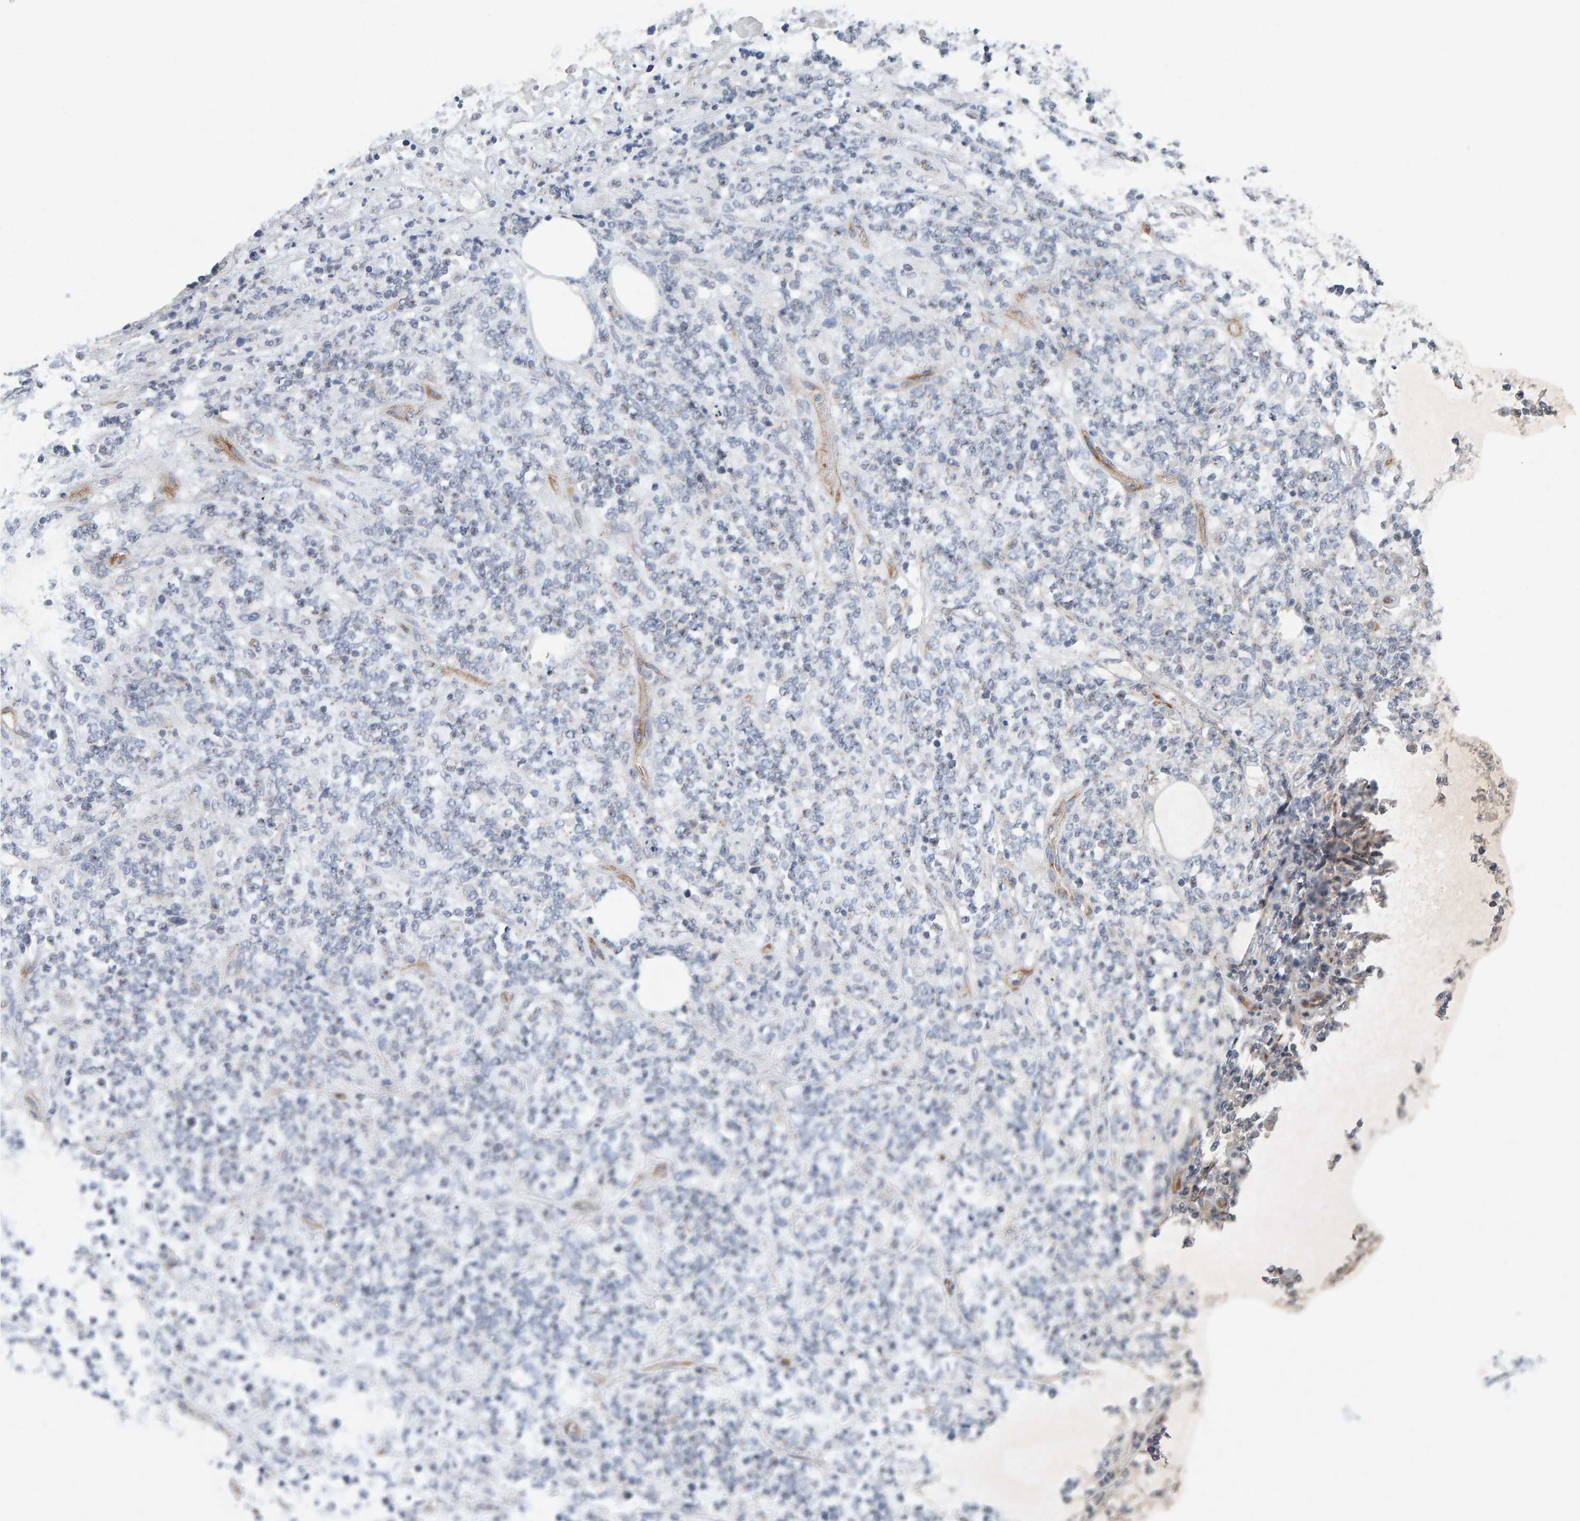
{"staining": {"intensity": "negative", "quantity": "none", "location": "none"}, "tissue": "lymphoma", "cell_type": "Tumor cells", "image_type": "cancer", "snomed": [{"axis": "morphology", "description": "Malignant lymphoma, non-Hodgkin's type, High grade"}, {"axis": "topography", "description": "Soft tissue"}], "caption": "A high-resolution image shows immunohistochemistry staining of high-grade malignant lymphoma, non-Hodgkin's type, which exhibits no significant positivity in tumor cells.", "gene": "PTPRM", "patient": {"sex": "male", "age": 18}}